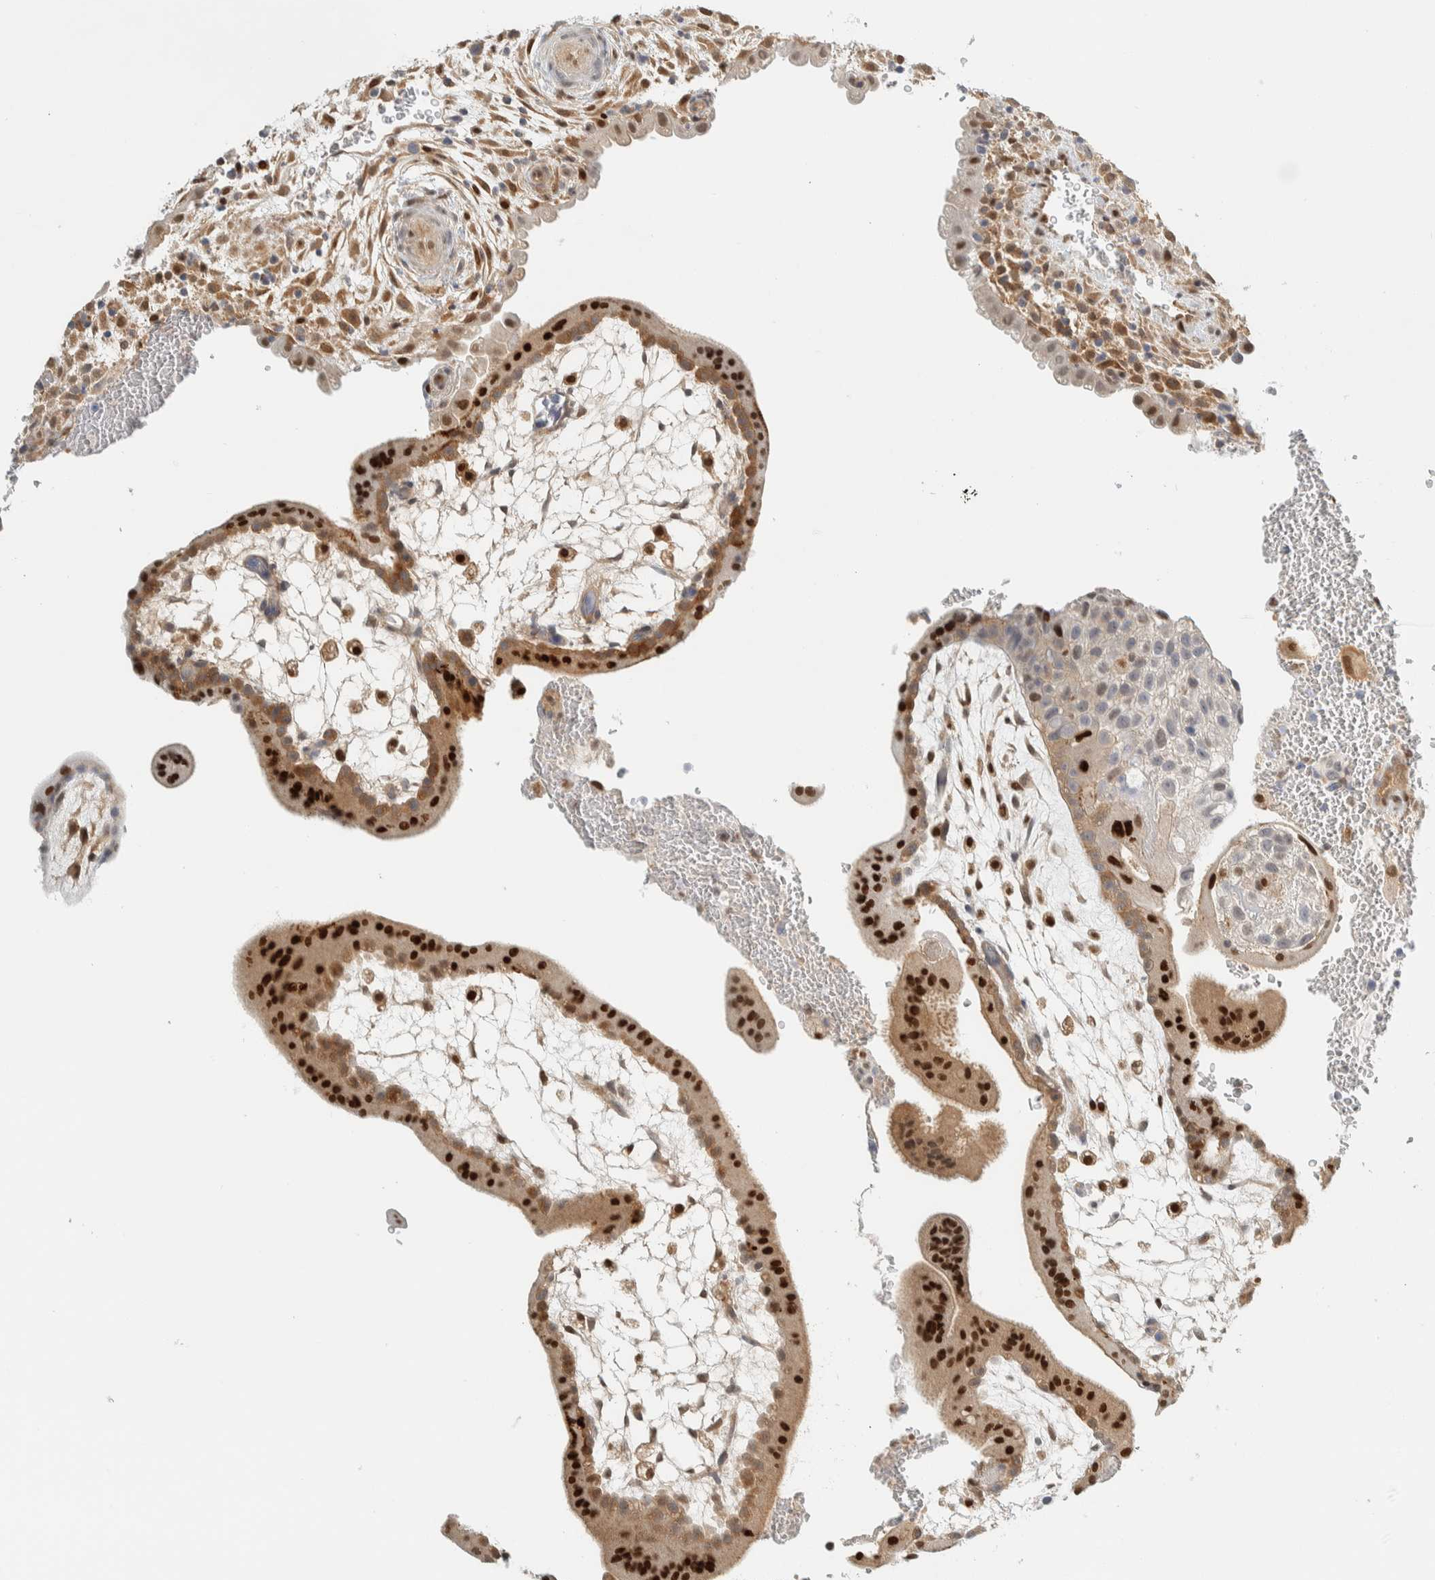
{"staining": {"intensity": "strong", "quantity": ">75%", "location": "cytoplasmic/membranous,nuclear"}, "tissue": "placenta", "cell_type": "Trophoblastic cells", "image_type": "normal", "snomed": [{"axis": "morphology", "description": "Normal tissue, NOS"}, {"axis": "topography", "description": "Placenta"}], "caption": "This is a photomicrograph of immunohistochemistry staining of benign placenta, which shows strong expression in the cytoplasmic/membranous,nuclear of trophoblastic cells.", "gene": "TFE3", "patient": {"sex": "female", "age": 35}}